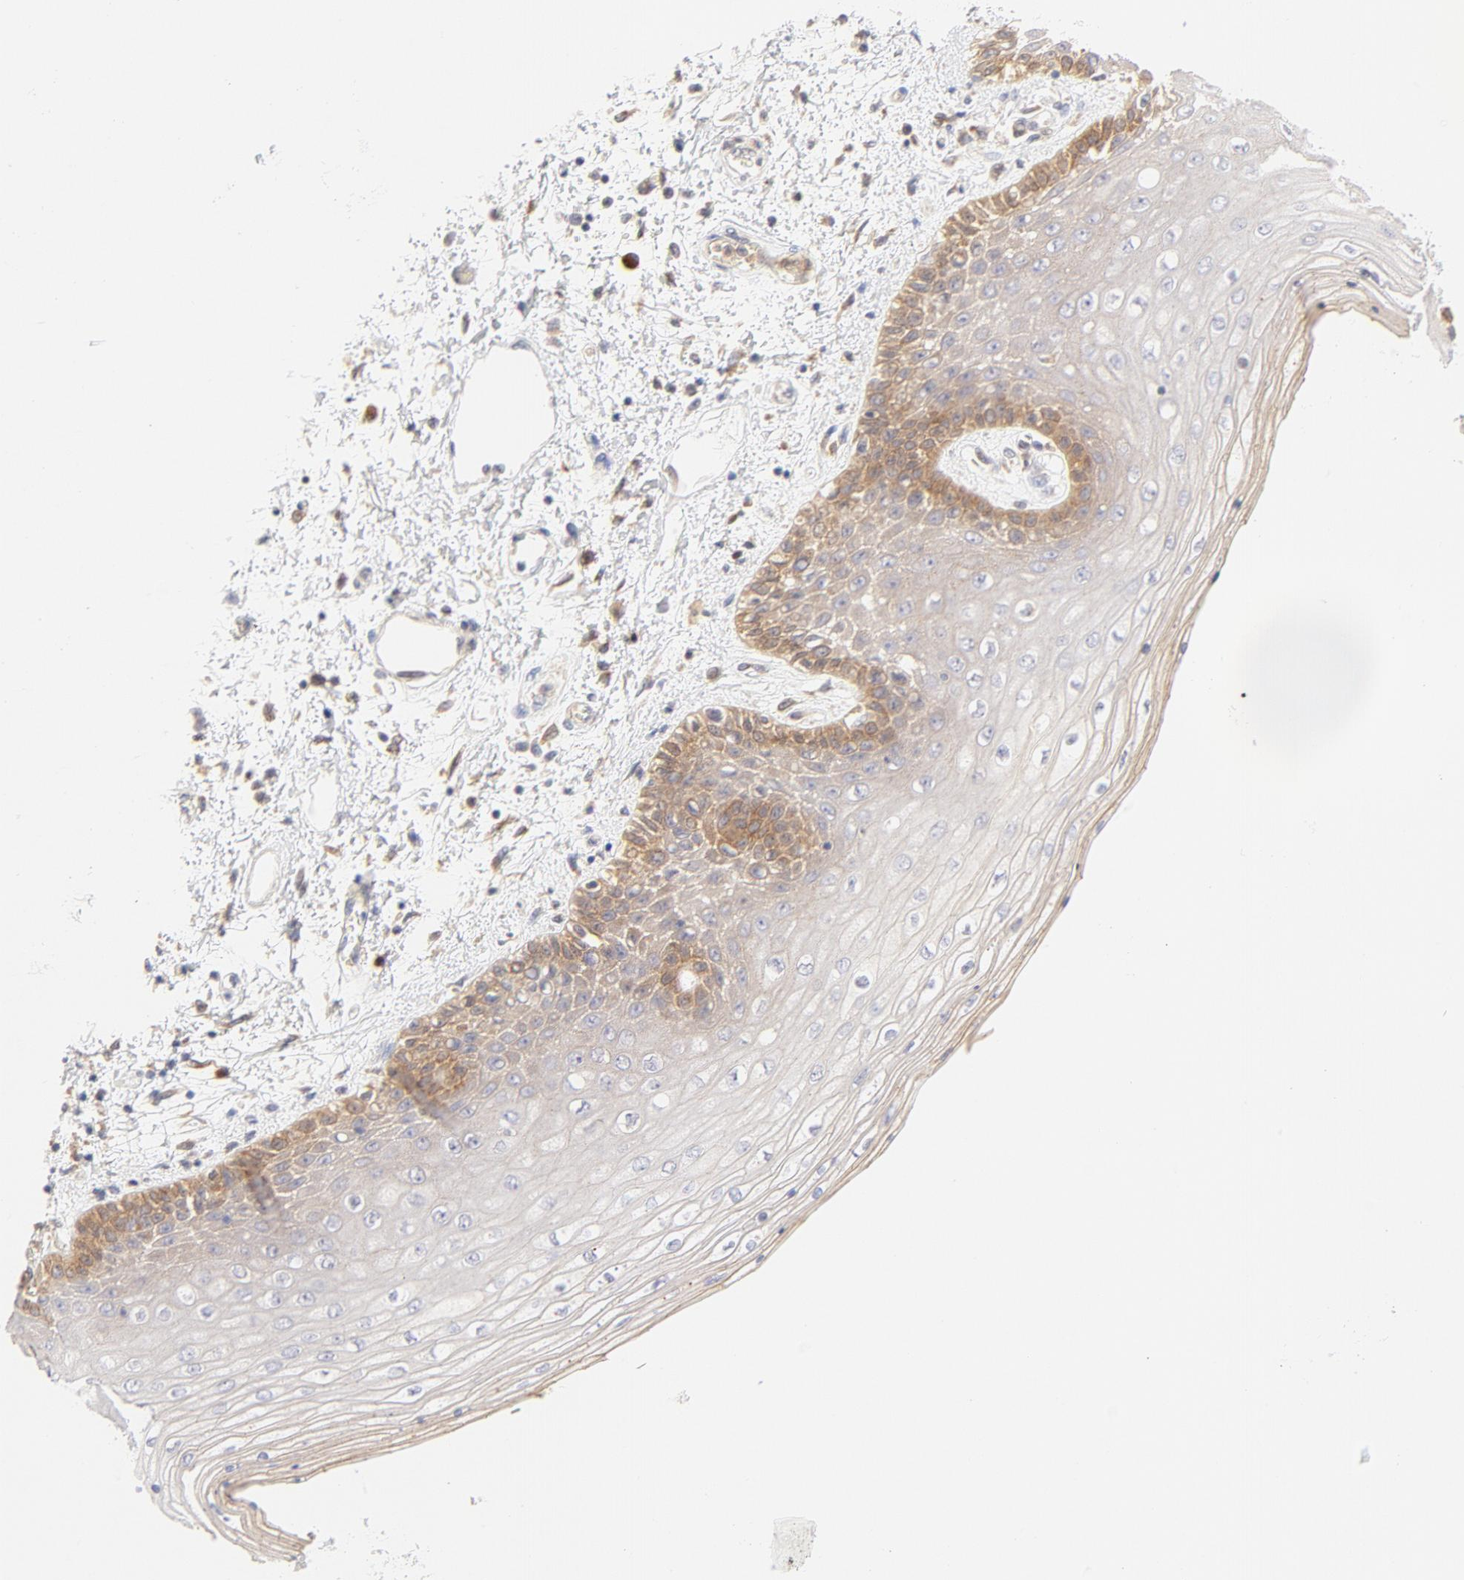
{"staining": {"intensity": "moderate", "quantity": ">75%", "location": "cytoplasmic/membranous"}, "tissue": "skin", "cell_type": "Epidermal cells", "image_type": "normal", "snomed": [{"axis": "morphology", "description": "Normal tissue, NOS"}, {"axis": "topography", "description": "Anal"}], "caption": "Benign skin demonstrates moderate cytoplasmic/membranous positivity in approximately >75% of epidermal cells, visualized by immunohistochemistry. (Brightfield microscopy of DAB IHC at high magnification).", "gene": "RPS6KA1", "patient": {"sex": "female", "age": 46}}